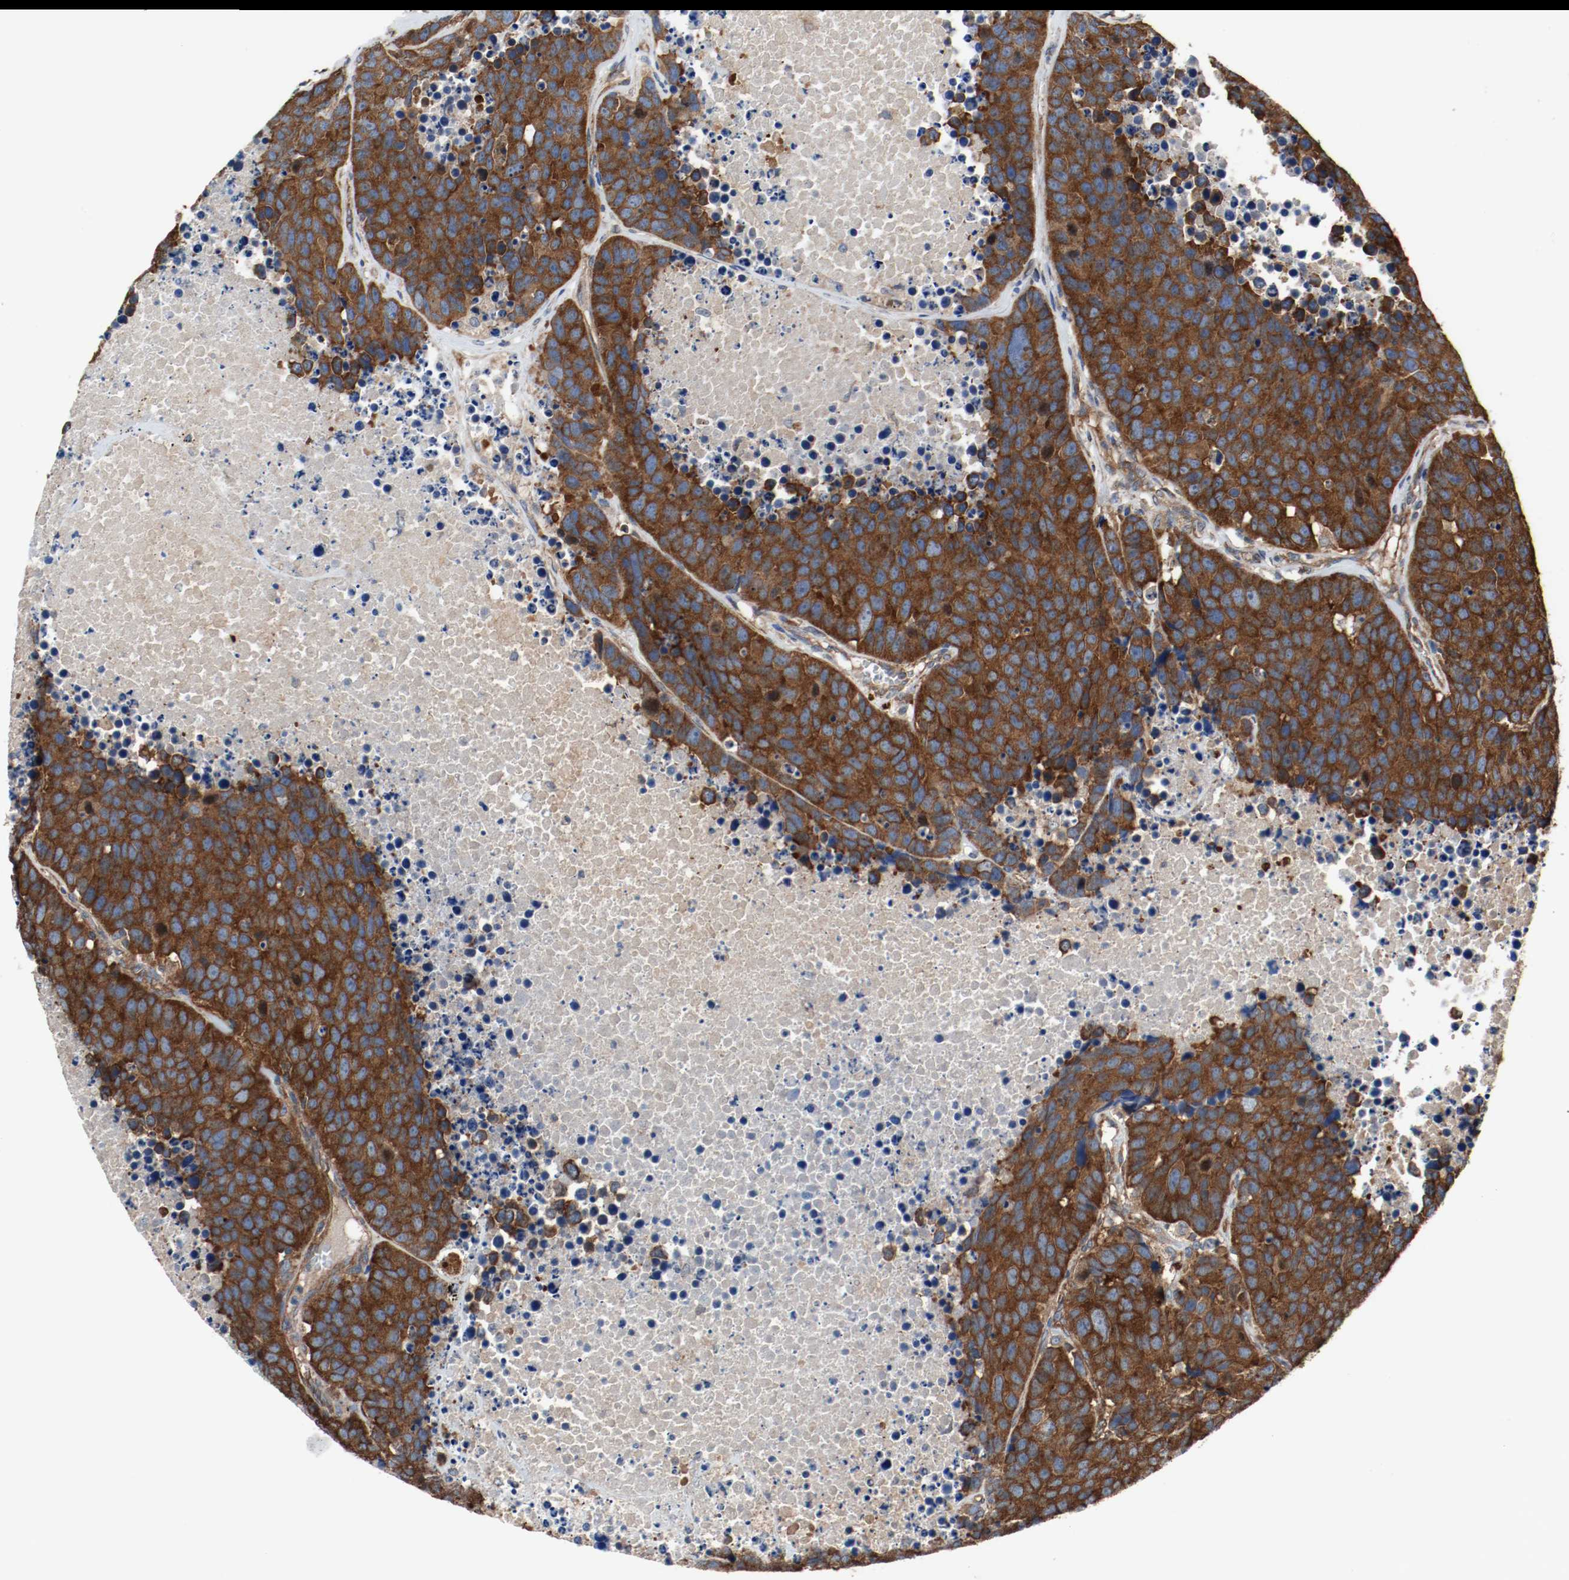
{"staining": {"intensity": "strong", "quantity": ">75%", "location": "cytoplasmic/membranous"}, "tissue": "carcinoid", "cell_type": "Tumor cells", "image_type": "cancer", "snomed": [{"axis": "morphology", "description": "Carcinoid, malignant, NOS"}, {"axis": "topography", "description": "Lung"}], "caption": "High-magnification brightfield microscopy of carcinoid (malignant) stained with DAB (brown) and counterstained with hematoxylin (blue). tumor cells exhibit strong cytoplasmic/membranous staining is identified in approximately>75% of cells.", "gene": "TUBA3D", "patient": {"sex": "male", "age": 60}}